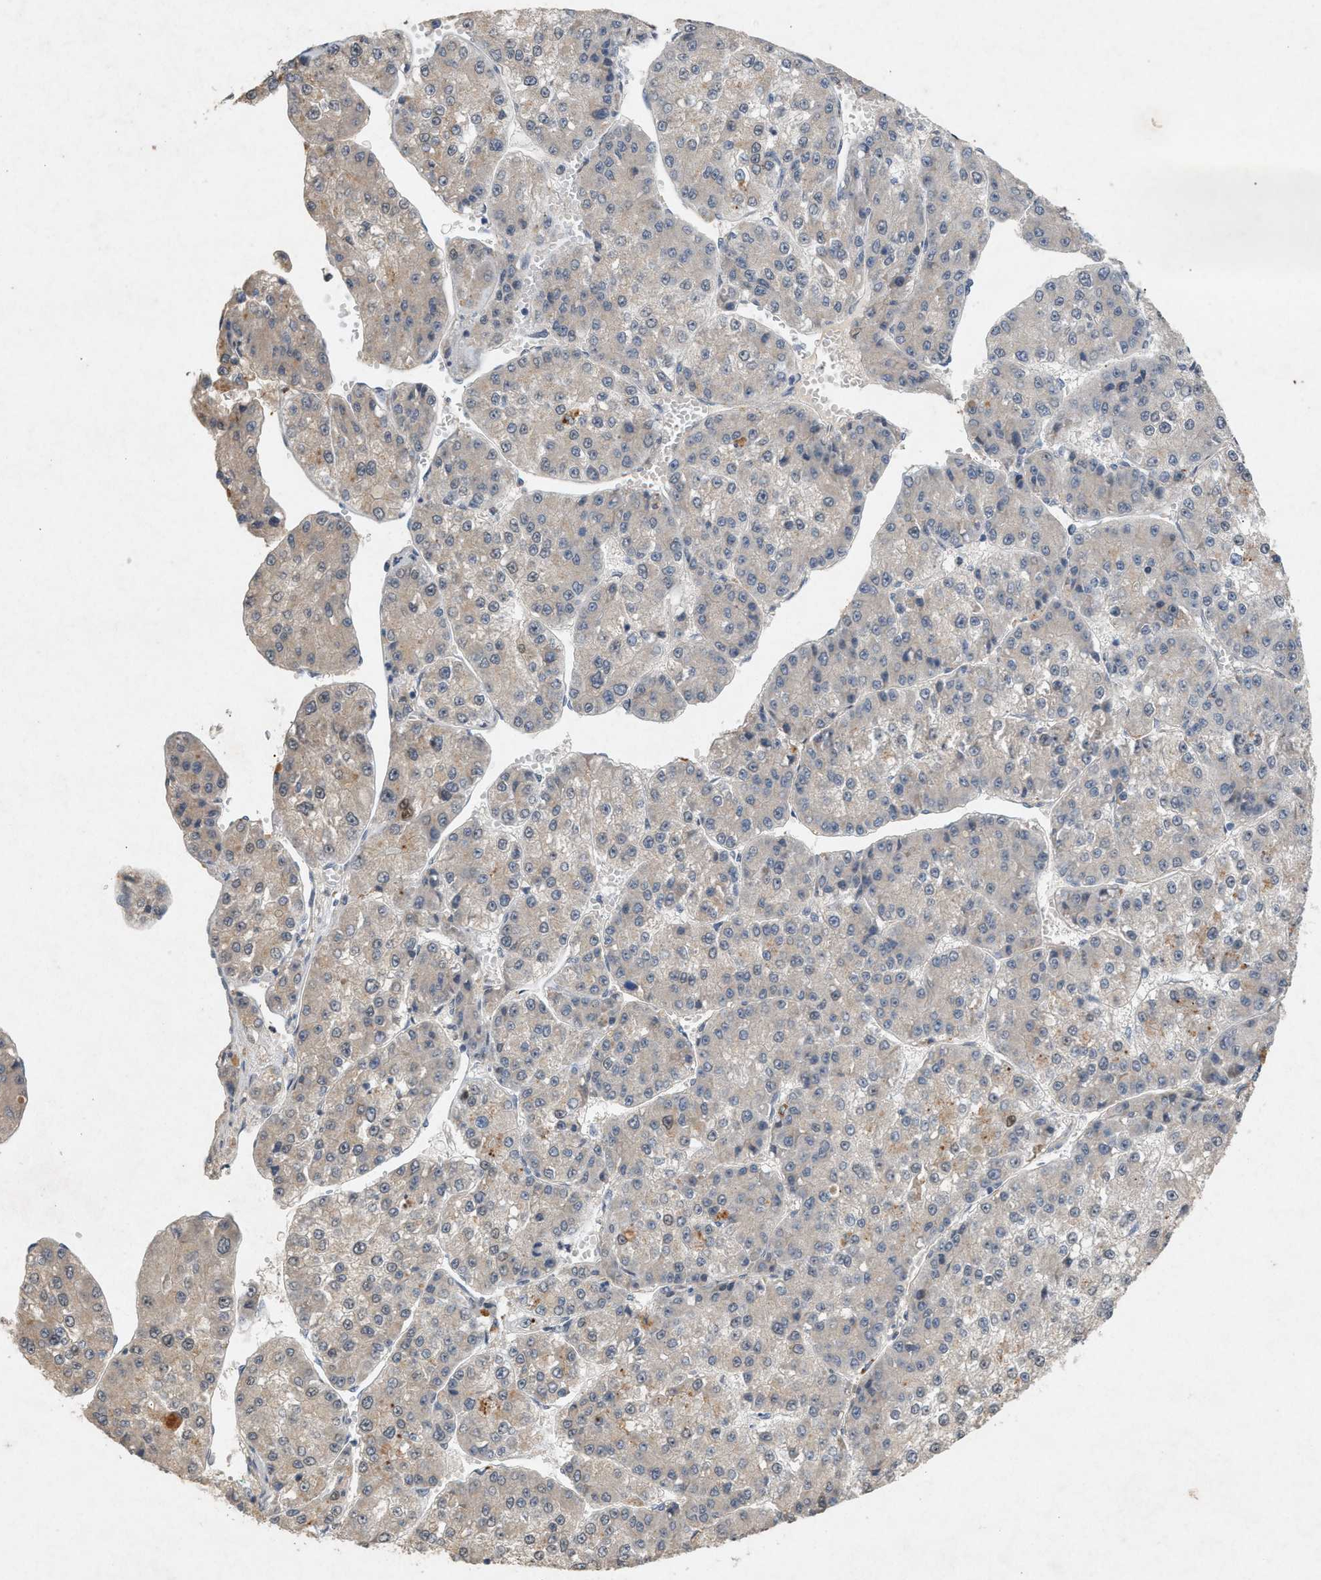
{"staining": {"intensity": "weak", "quantity": "<25%", "location": "cytoplasmic/membranous"}, "tissue": "liver cancer", "cell_type": "Tumor cells", "image_type": "cancer", "snomed": [{"axis": "morphology", "description": "Carcinoma, Hepatocellular, NOS"}, {"axis": "topography", "description": "Liver"}], "caption": "A high-resolution photomicrograph shows IHC staining of liver cancer, which reveals no significant expression in tumor cells. The staining was performed using DAB (3,3'-diaminobenzidine) to visualize the protein expression in brown, while the nuclei were stained in blue with hematoxylin (Magnification: 20x).", "gene": "DCAF7", "patient": {"sex": "female", "age": 73}}